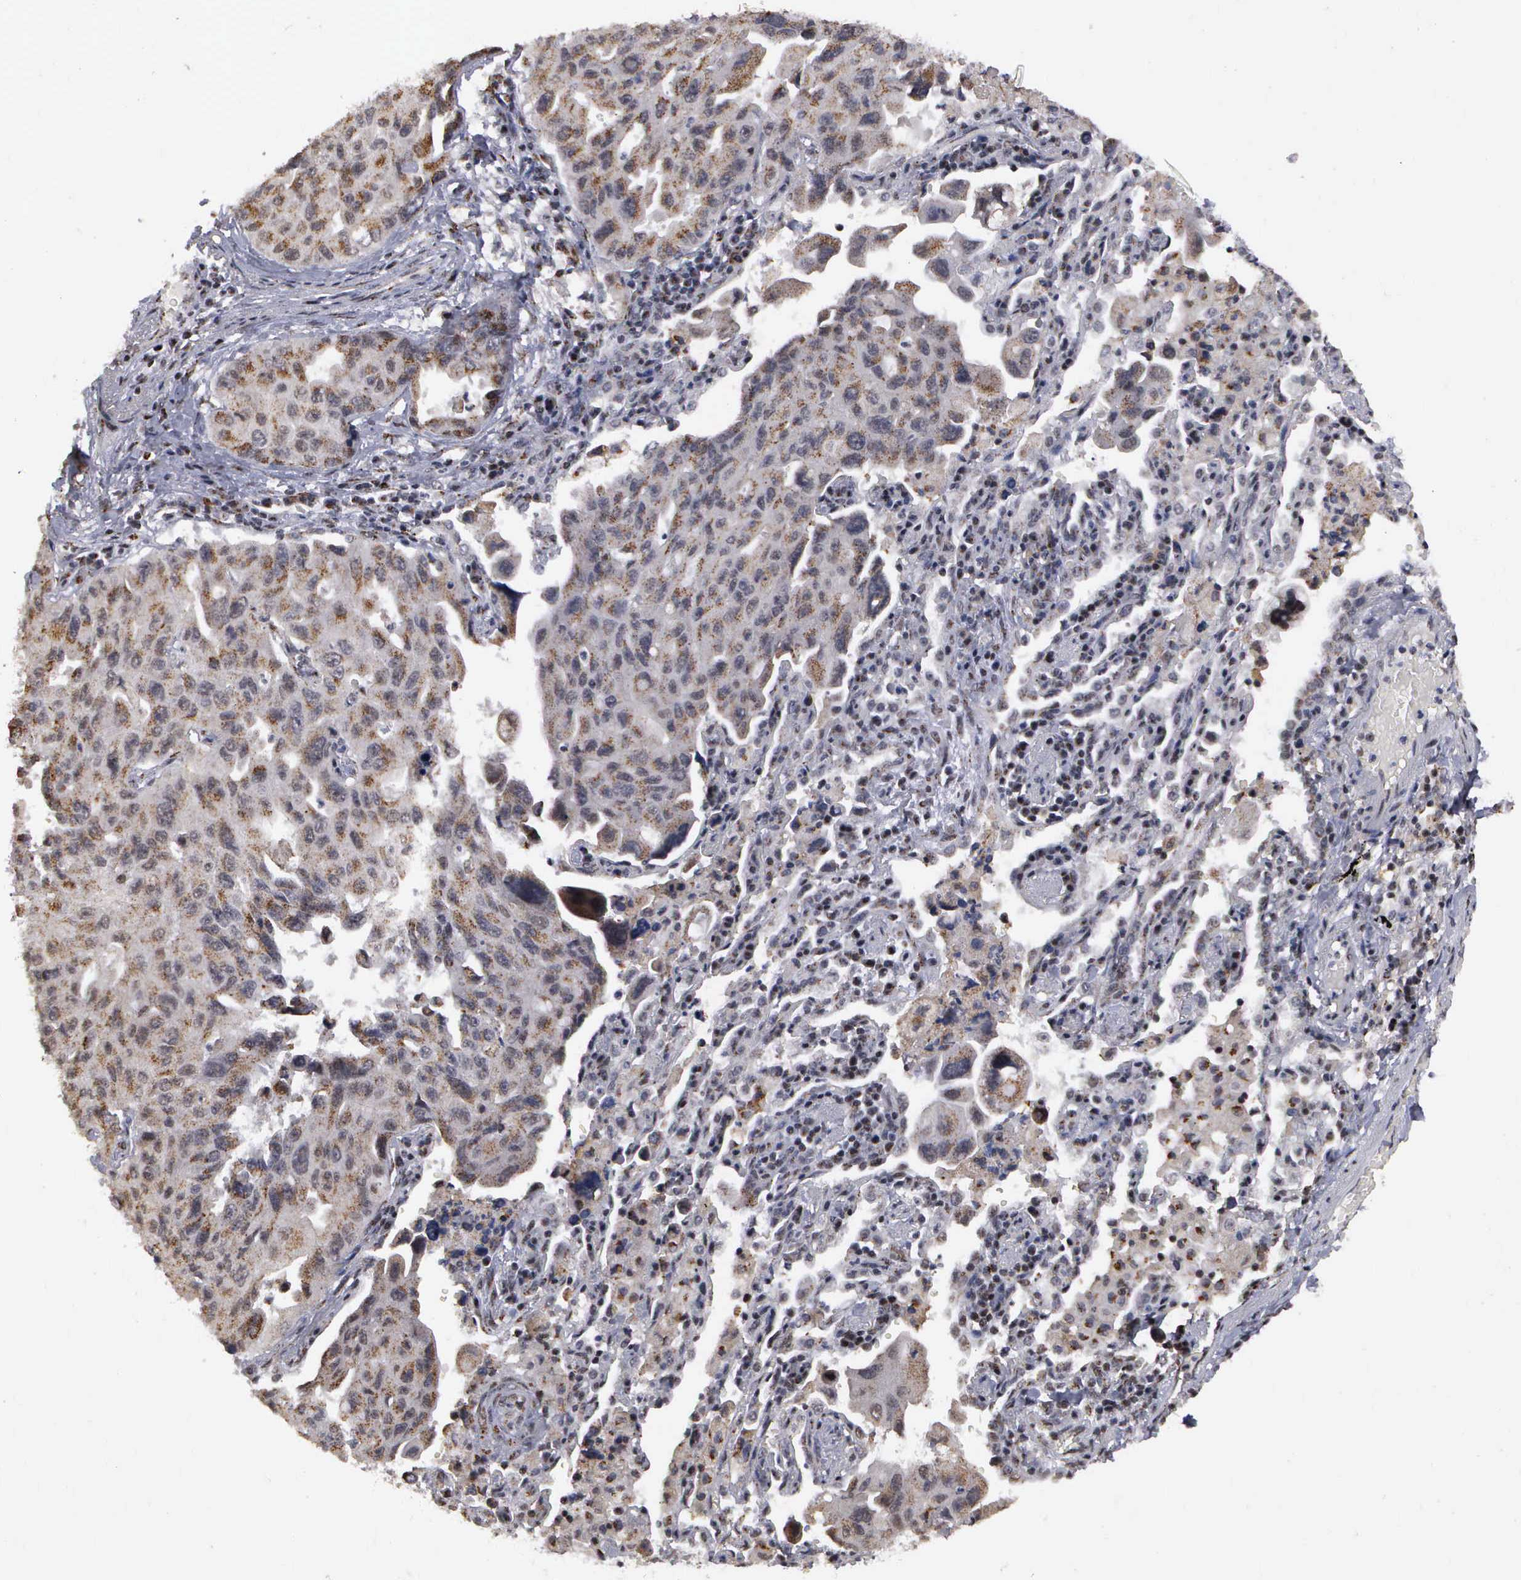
{"staining": {"intensity": "moderate", "quantity": "25%-75%", "location": "cytoplasmic/membranous,nuclear"}, "tissue": "lung cancer", "cell_type": "Tumor cells", "image_type": "cancer", "snomed": [{"axis": "morphology", "description": "Adenocarcinoma, NOS"}, {"axis": "topography", "description": "Lung"}], "caption": "Protein staining of adenocarcinoma (lung) tissue exhibits moderate cytoplasmic/membranous and nuclear staining in about 25%-75% of tumor cells. The staining was performed using DAB to visualize the protein expression in brown, while the nuclei were stained in blue with hematoxylin (Magnification: 20x).", "gene": "GTF2A1", "patient": {"sex": "male", "age": 64}}